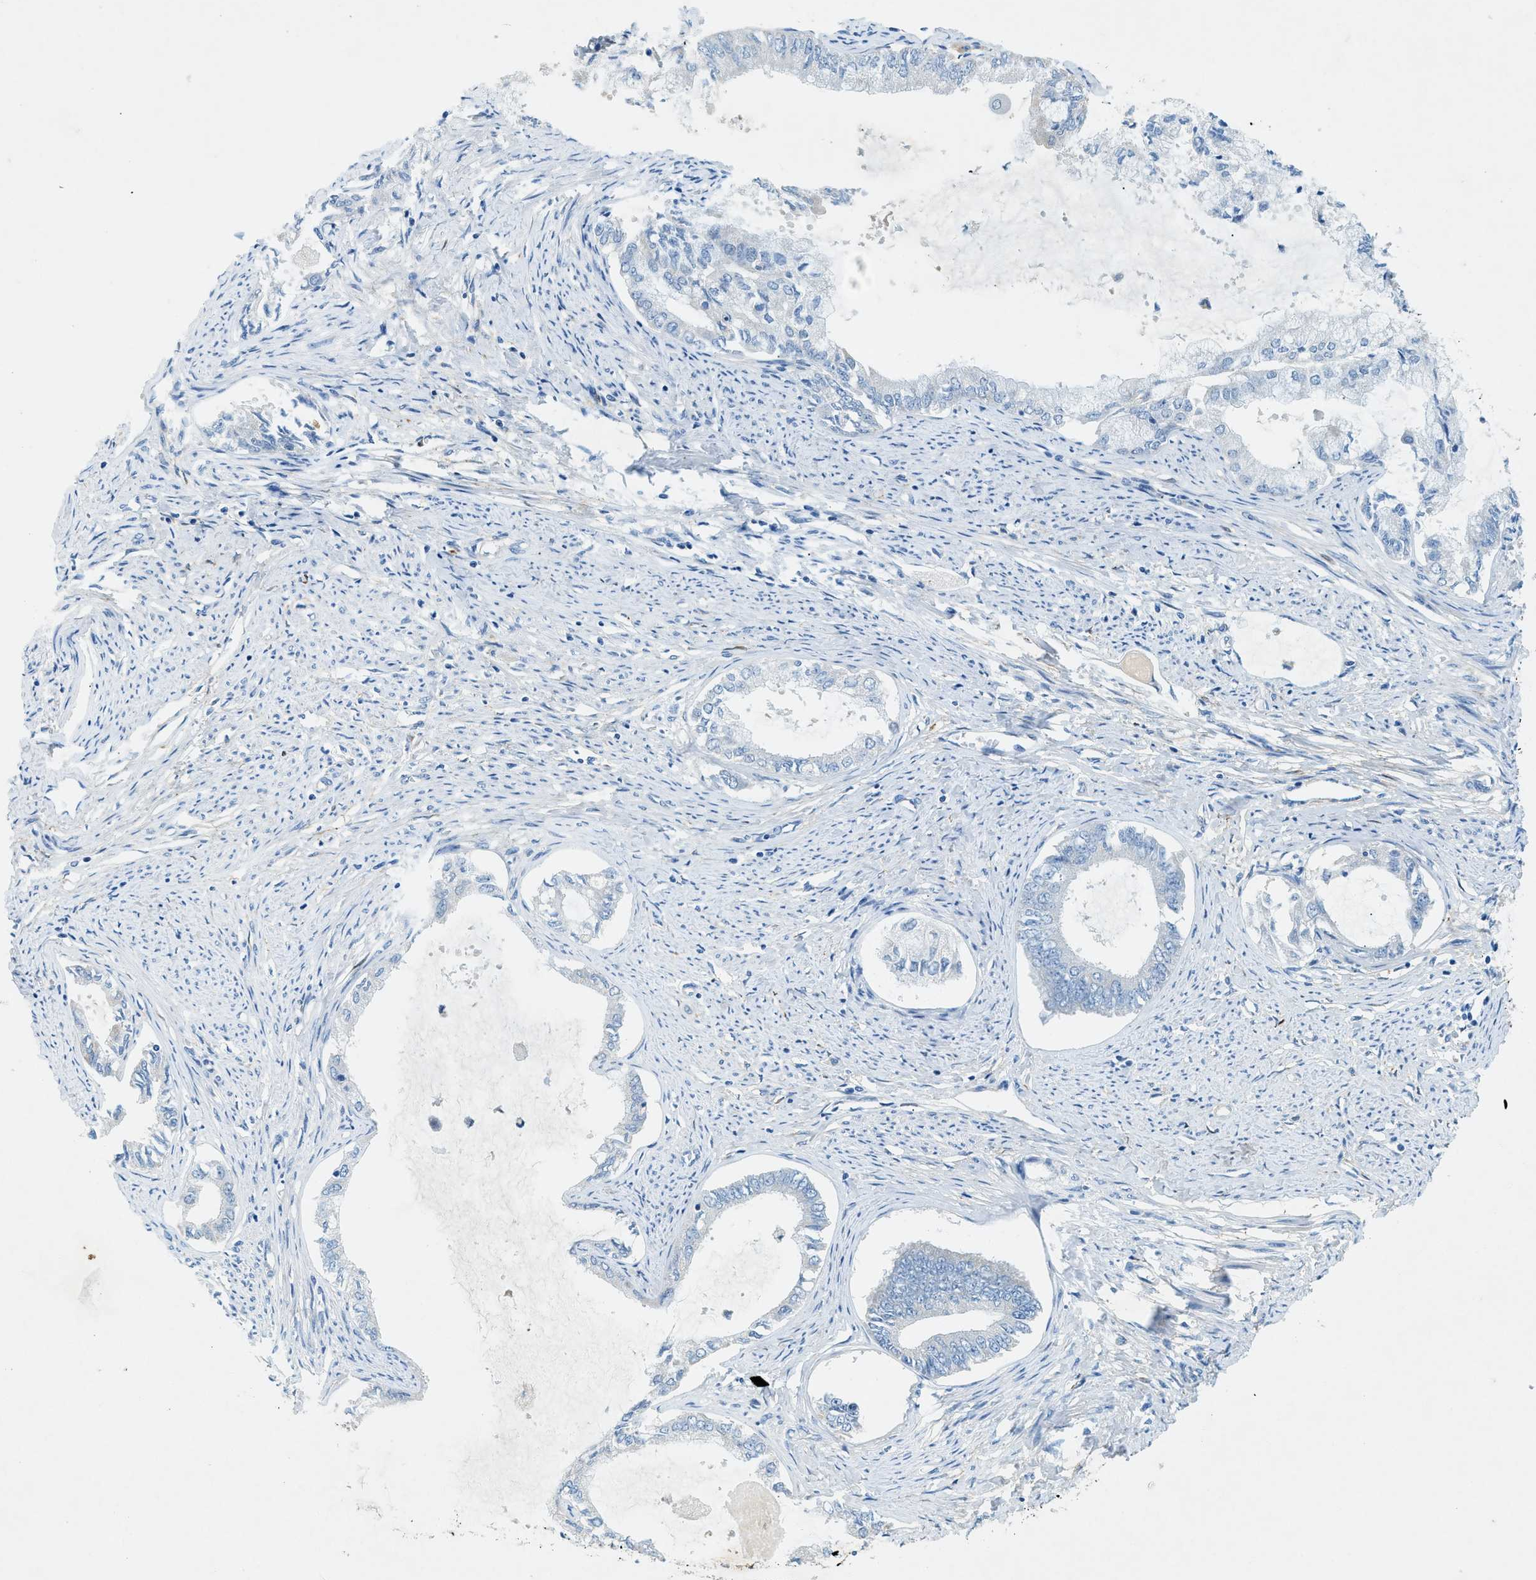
{"staining": {"intensity": "negative", "quantity": "none", "location": "none"}, "tissue": "endometrial cancer", "cell_type": "Tumor cells", "image_type": "cancer", "snomed": [{"axis": "morphology", "description": "Adenocarcinoma, NOS"}, {"axis": "topography", "description": "Endometrium"}], "caption": "IHC of human adenocarcinoma (endometrial) displays no expression in tumor cells.", "gene": "ZDHHC13", "patient": {"sex": "female", "age": 86}}